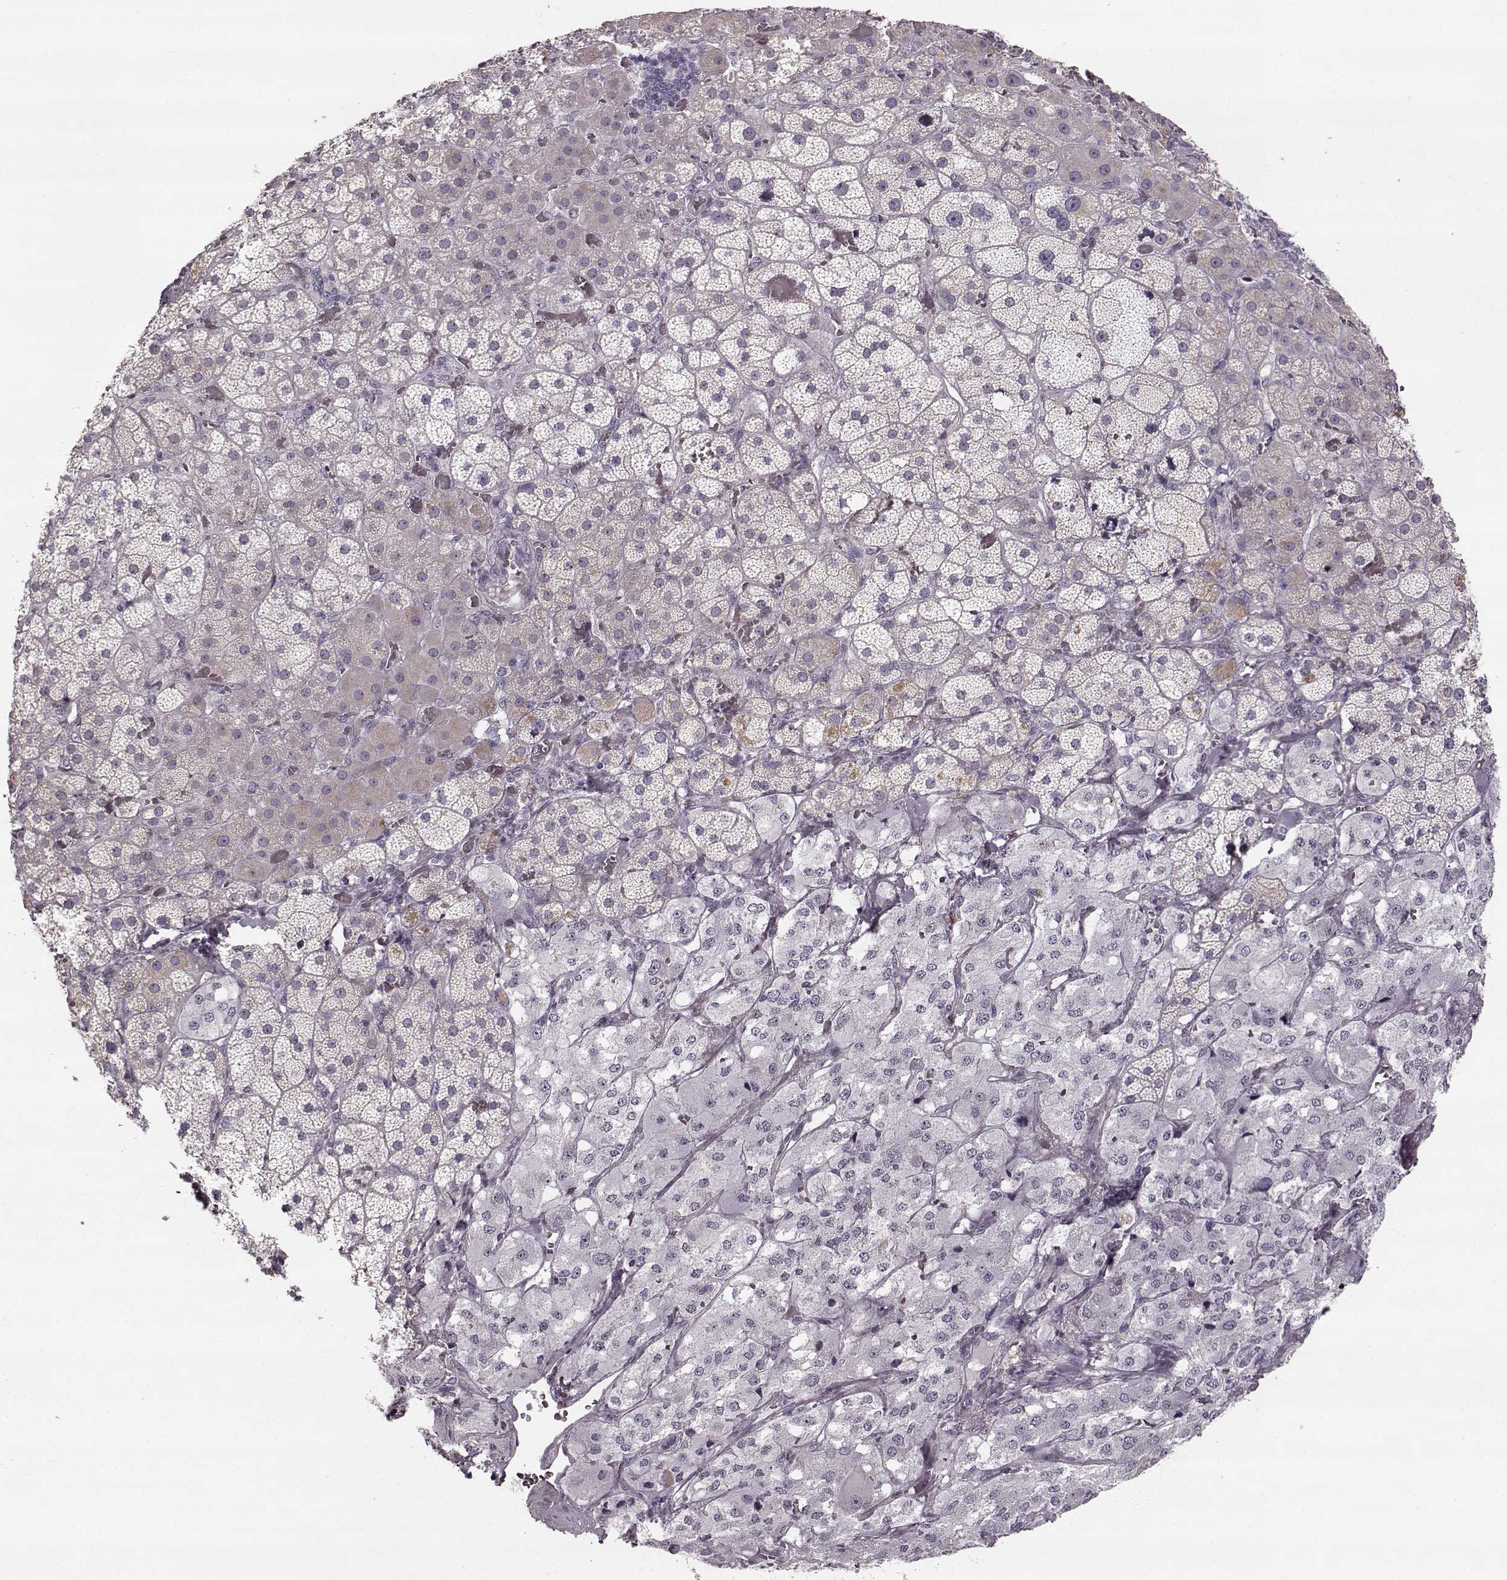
{"staining": {"intensity": "weak", "quantity": "<25%", "location": "cytoplasmic/membranous"}, "tissue": "adrenal gland", "cell_type": "Glandular cells", "image_type": "normal", "snomed": [{"axis": "morphology", "description": "Normal tissue, NOS"}, {"axis": "topography", "description": "Adrenal gland"}], "caption": "This photomicrograph is of benign adrenal gland stained with IHC to label a protein in brown with the nuclei are counter-stained blue. There is no staining in glandular cells. (DAB immunohistochemistry (IHC) visualized using brightfield microscopy, high magnification).", "gene": "MAP6D1", "patient": {"sex": "male", "age": 57}}